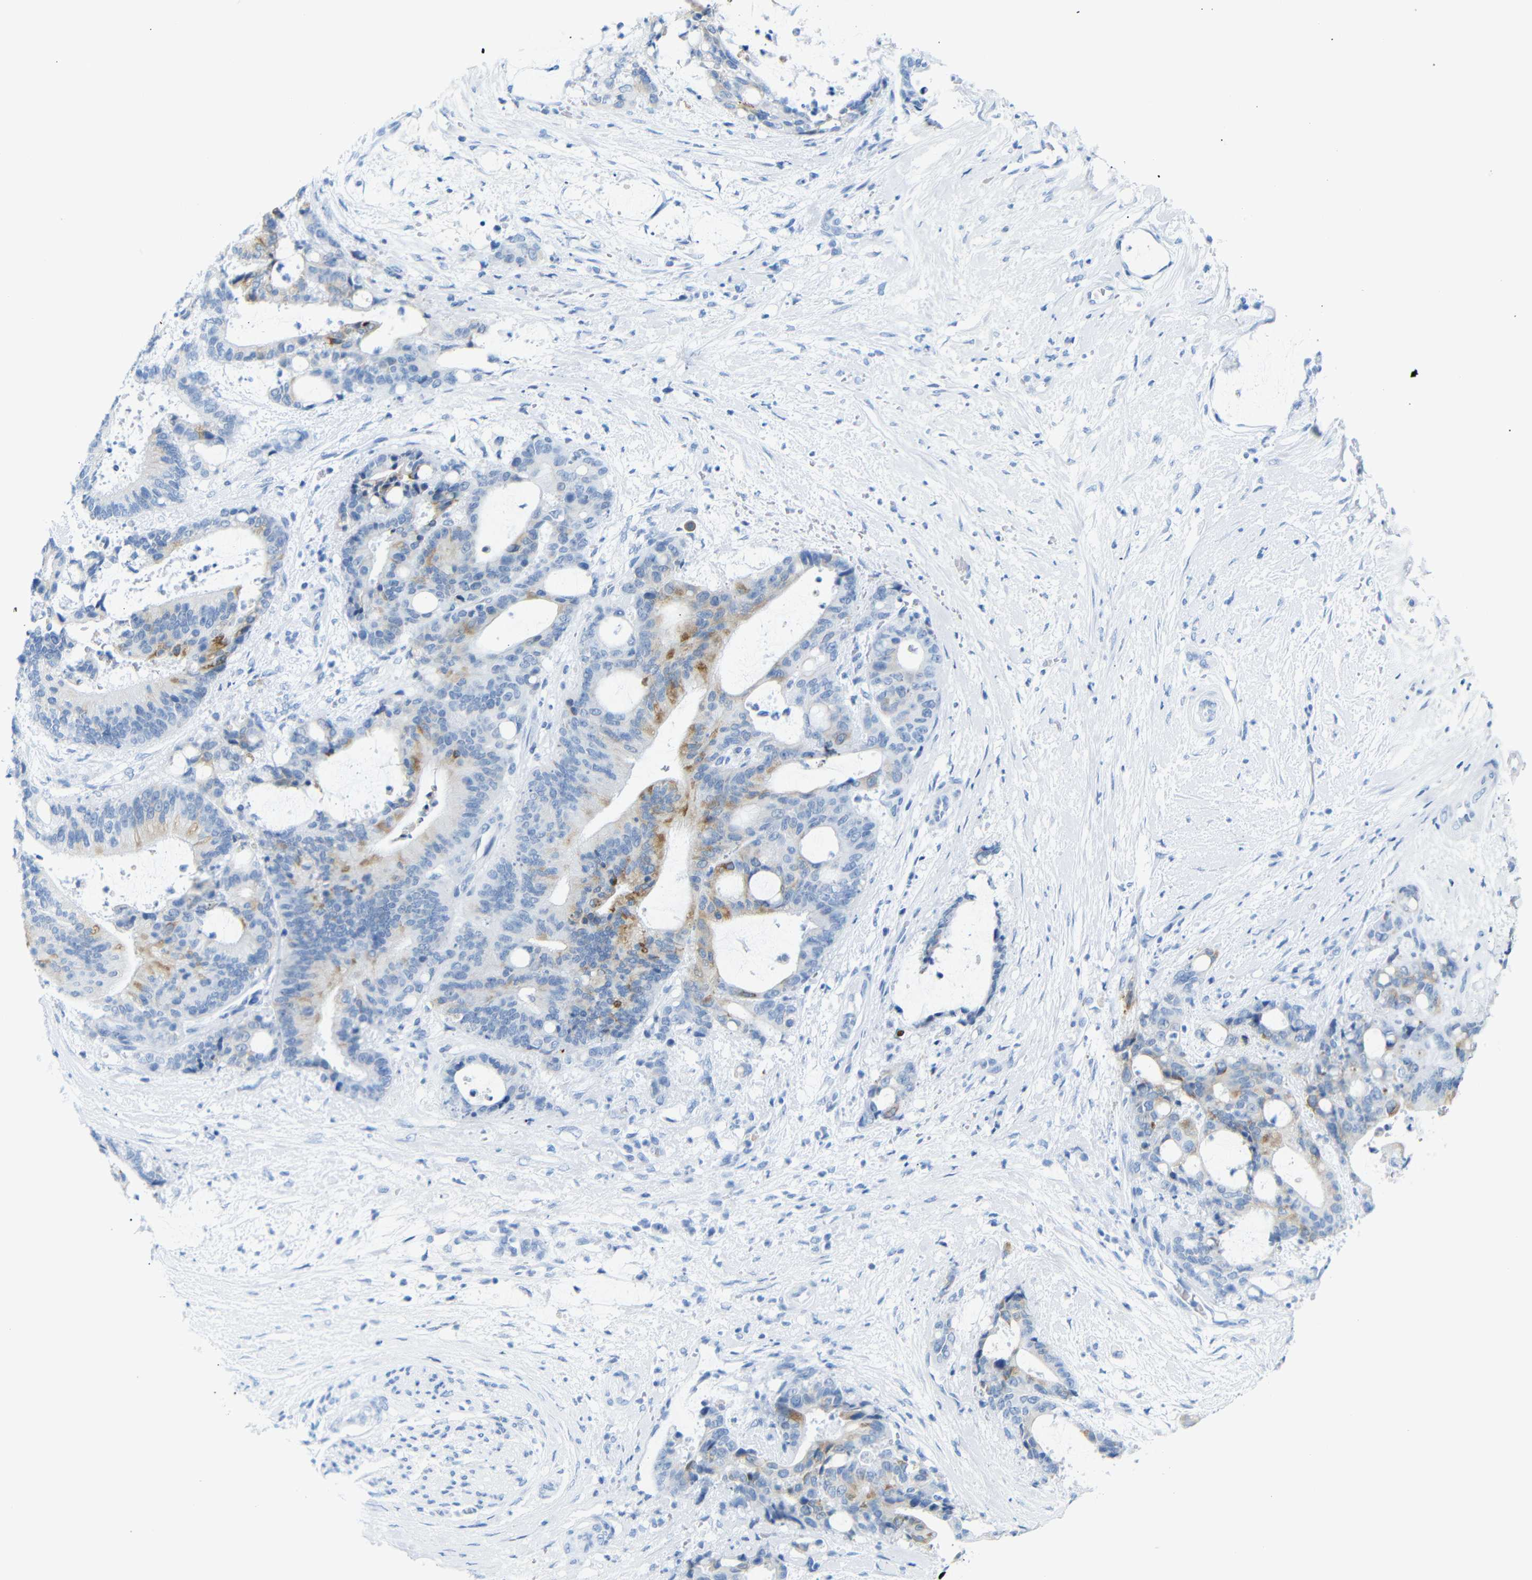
{"staining": {"intensity": "moderate", "quantity": "25%-75%", "location": "cytoplasmic/membranous"}, "tissue": "liver cancer", "cell_type": "Tumor cells", "image_type": "cancer", "snomed": [{"axis": "morphology", "description": "Normal tissue, NOS"}, {"axis": "morphology", "description": "Cholangiocarcinoma"}, {"axis": "topography", "description": "Liver"}, {"axis": "topography", "description": "Peripheral nerve tissue"}], "caption": "Brown immunohistochemical staining in cholangiocarcinoma (liver) shows moderate cytoplasmic/membranous staining in approximately 25%-75% of tumor cells. (DAB IHC with brightfield microscopy, high magnification).", "gene": "DYNAP", "patient": {"sex": "female", "age": 73}}